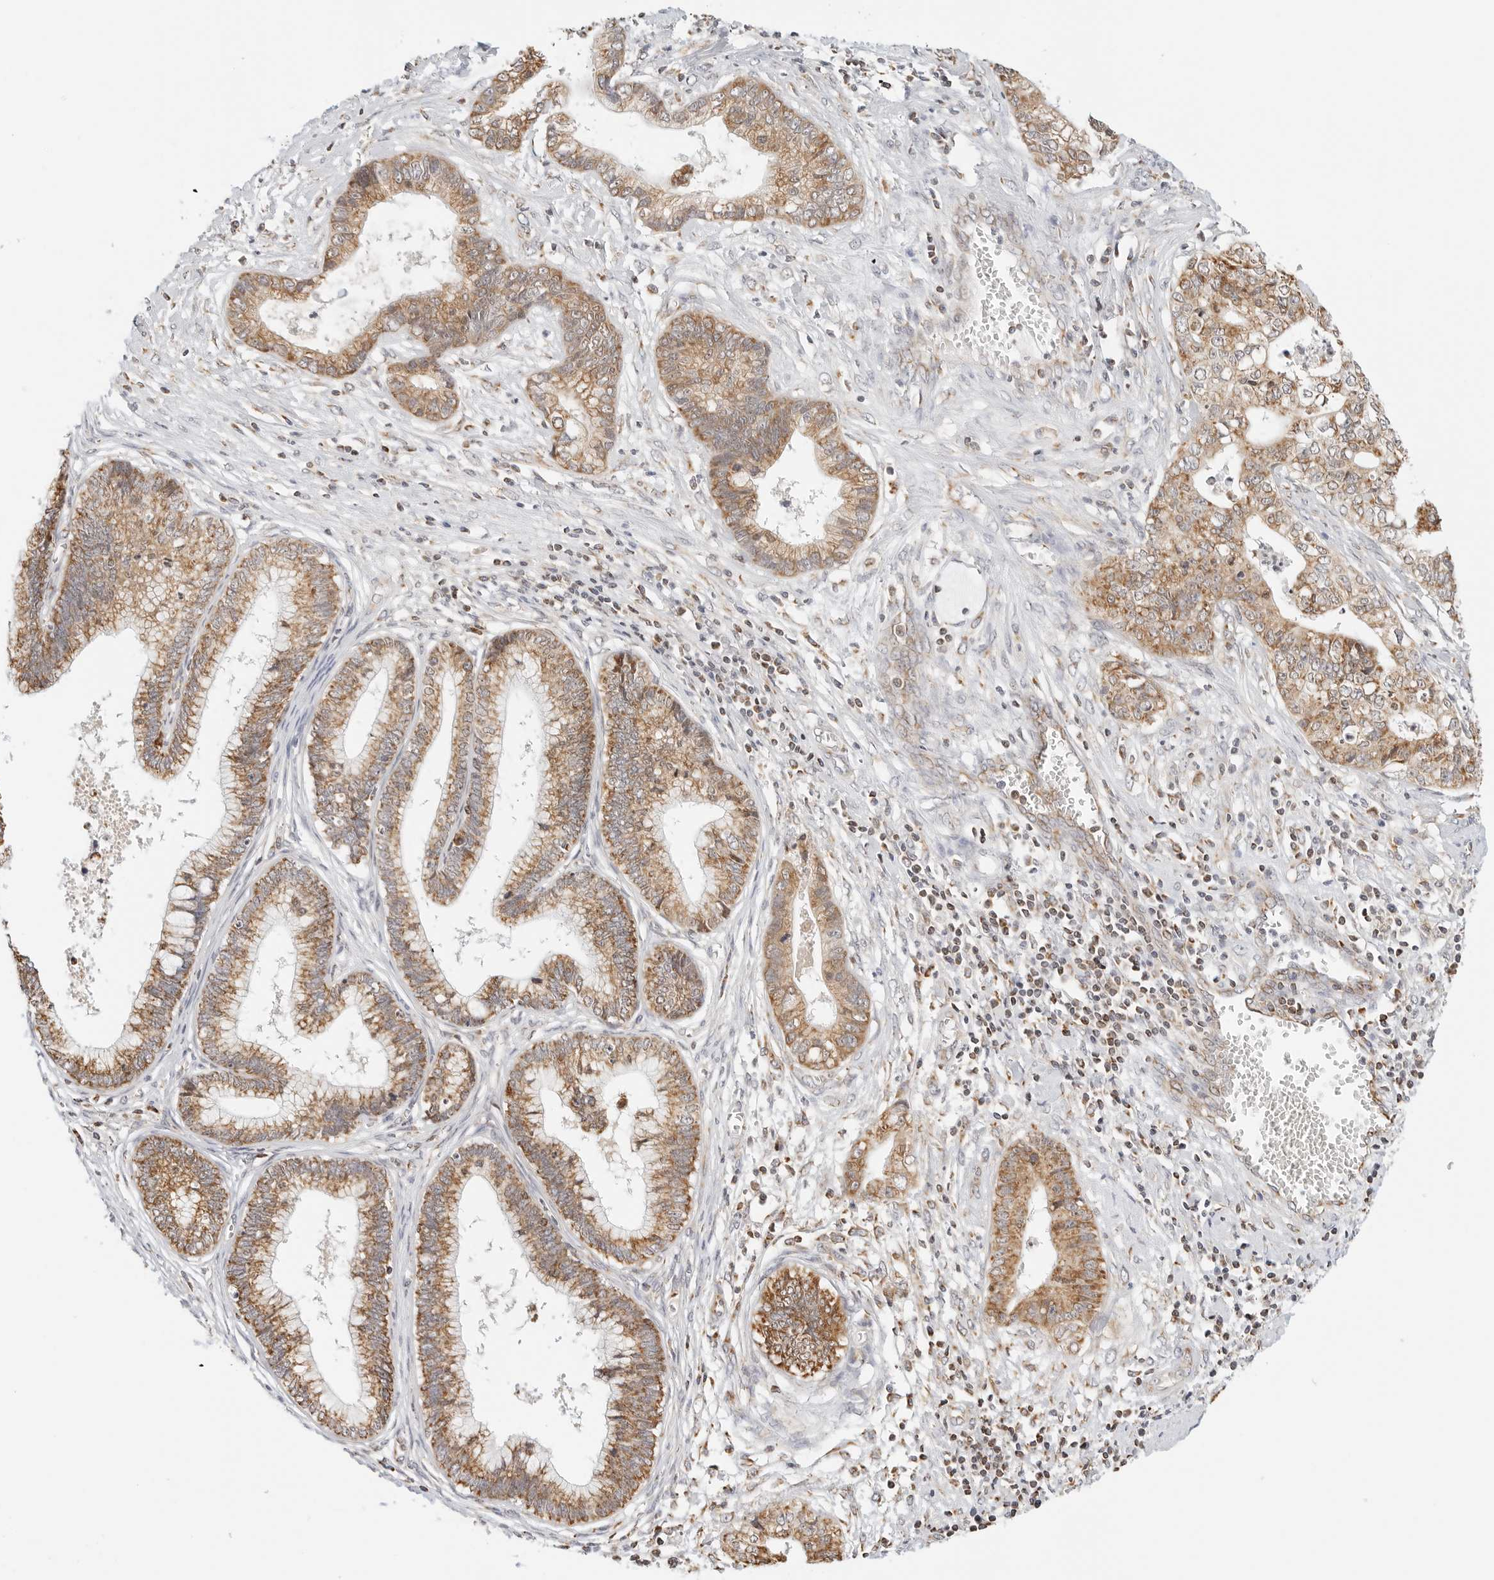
{"staining": {"intensity": "moderate", "quantity": ">75%", "location": "cytoplasmic/membranous"}, "tissue": "cervical cancer", "cell_type": "Tumor cells", "image_type": "cancer", "snomed": [{"axis": "morphology", "description": "Adenocarcinoma, NOS"}, {"axis": "topography", "description": "Cervix"}], "caption": "Cervical cancer (adenocarcinoma) stained for a protein demonstrates moderate cytoplasmic/membranous positivity in tumor cells.", "gene": "ATL1", "patient": {"sex": "female", "age": 44}}